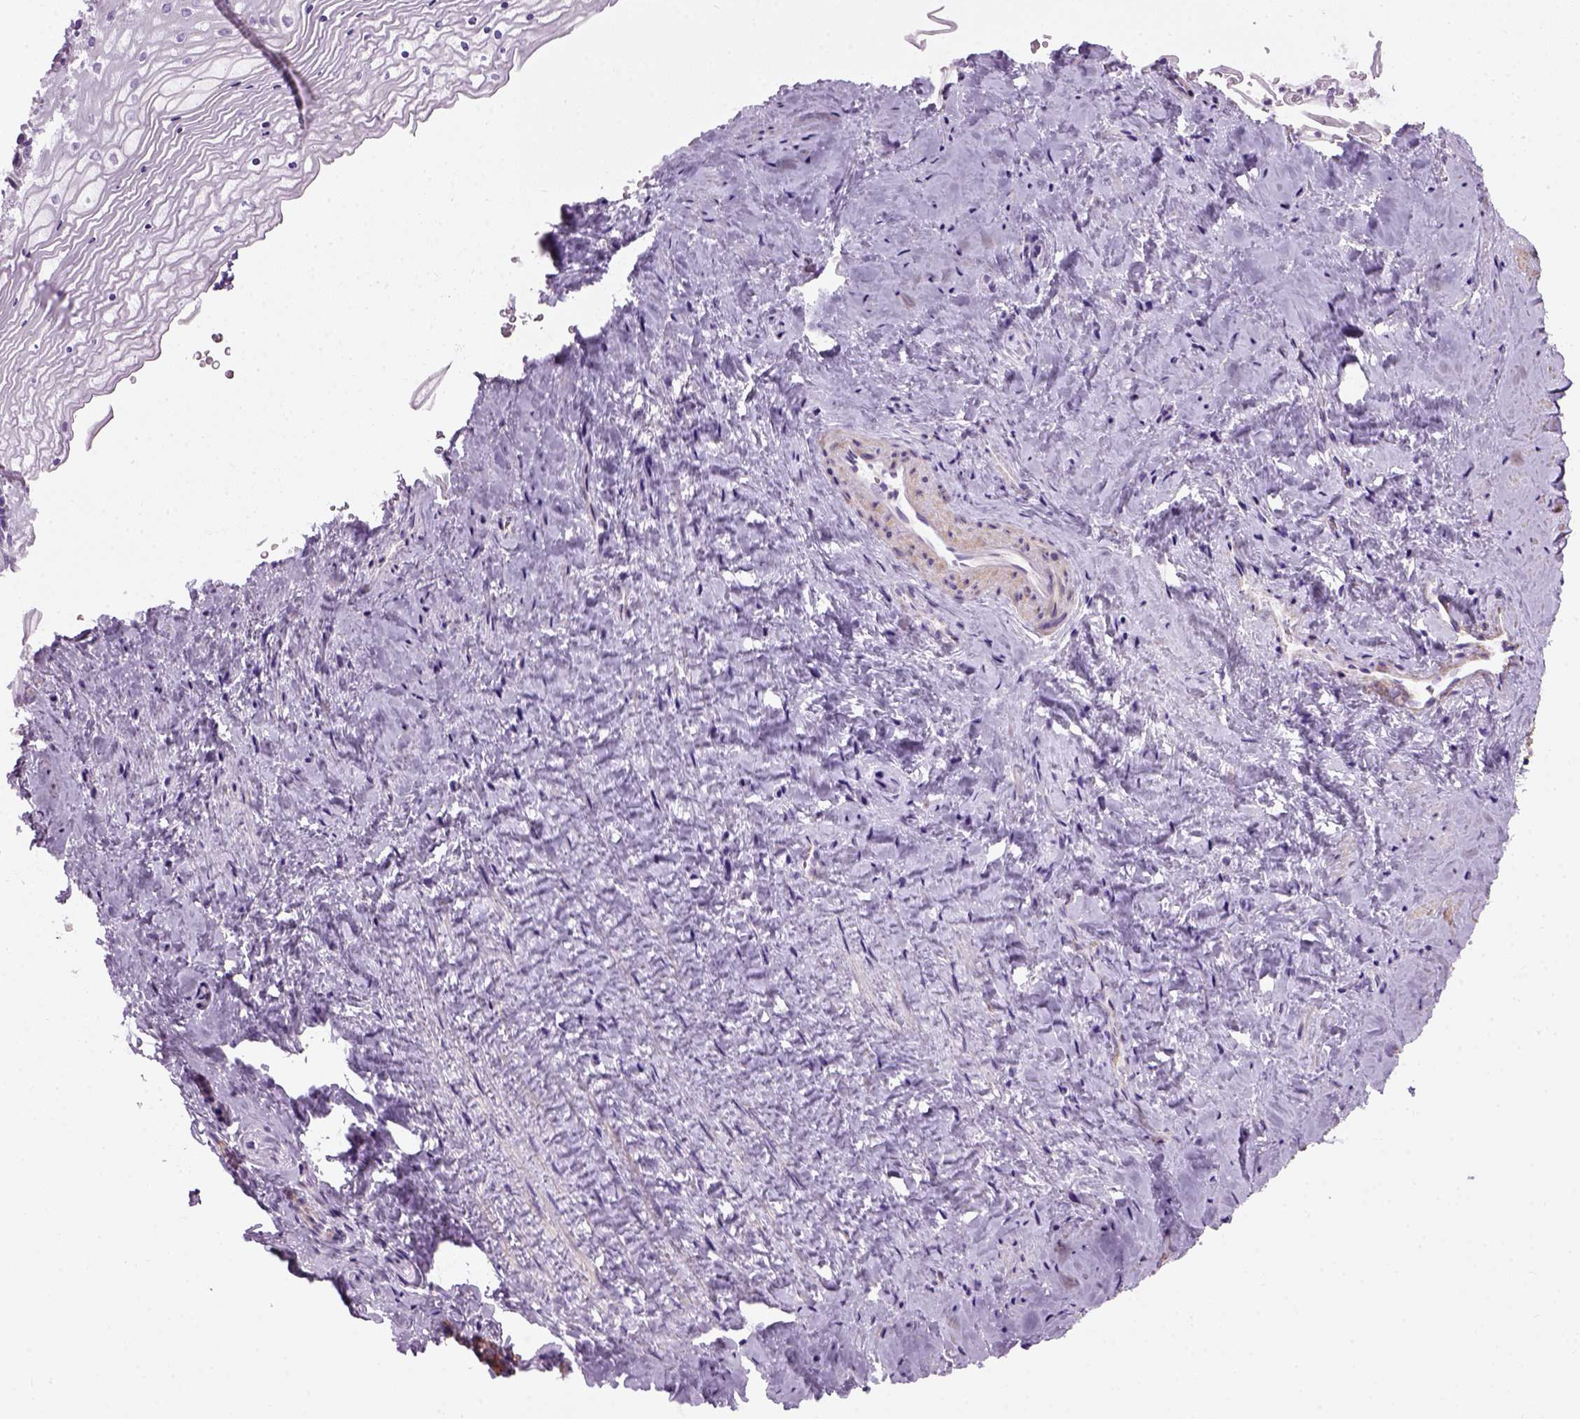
{"staining": {"intensity": "negative", "quantity": "none", "location": "none"}, "tissue": "vagina", "cell_type": "Squamous epithelial cells", "image_type": "normal", "snomed": [{"axis": "morphology", "description": "Normal tissue, NOS"}, {"axis": "topography", "description": "Vagina"}], "caption": "This is an IHC micrograph of normal vagina. There is no staining in squamous epithelial cells.", "gene": "FAM161A", "patient": {"sex": "female", "age": 45}}